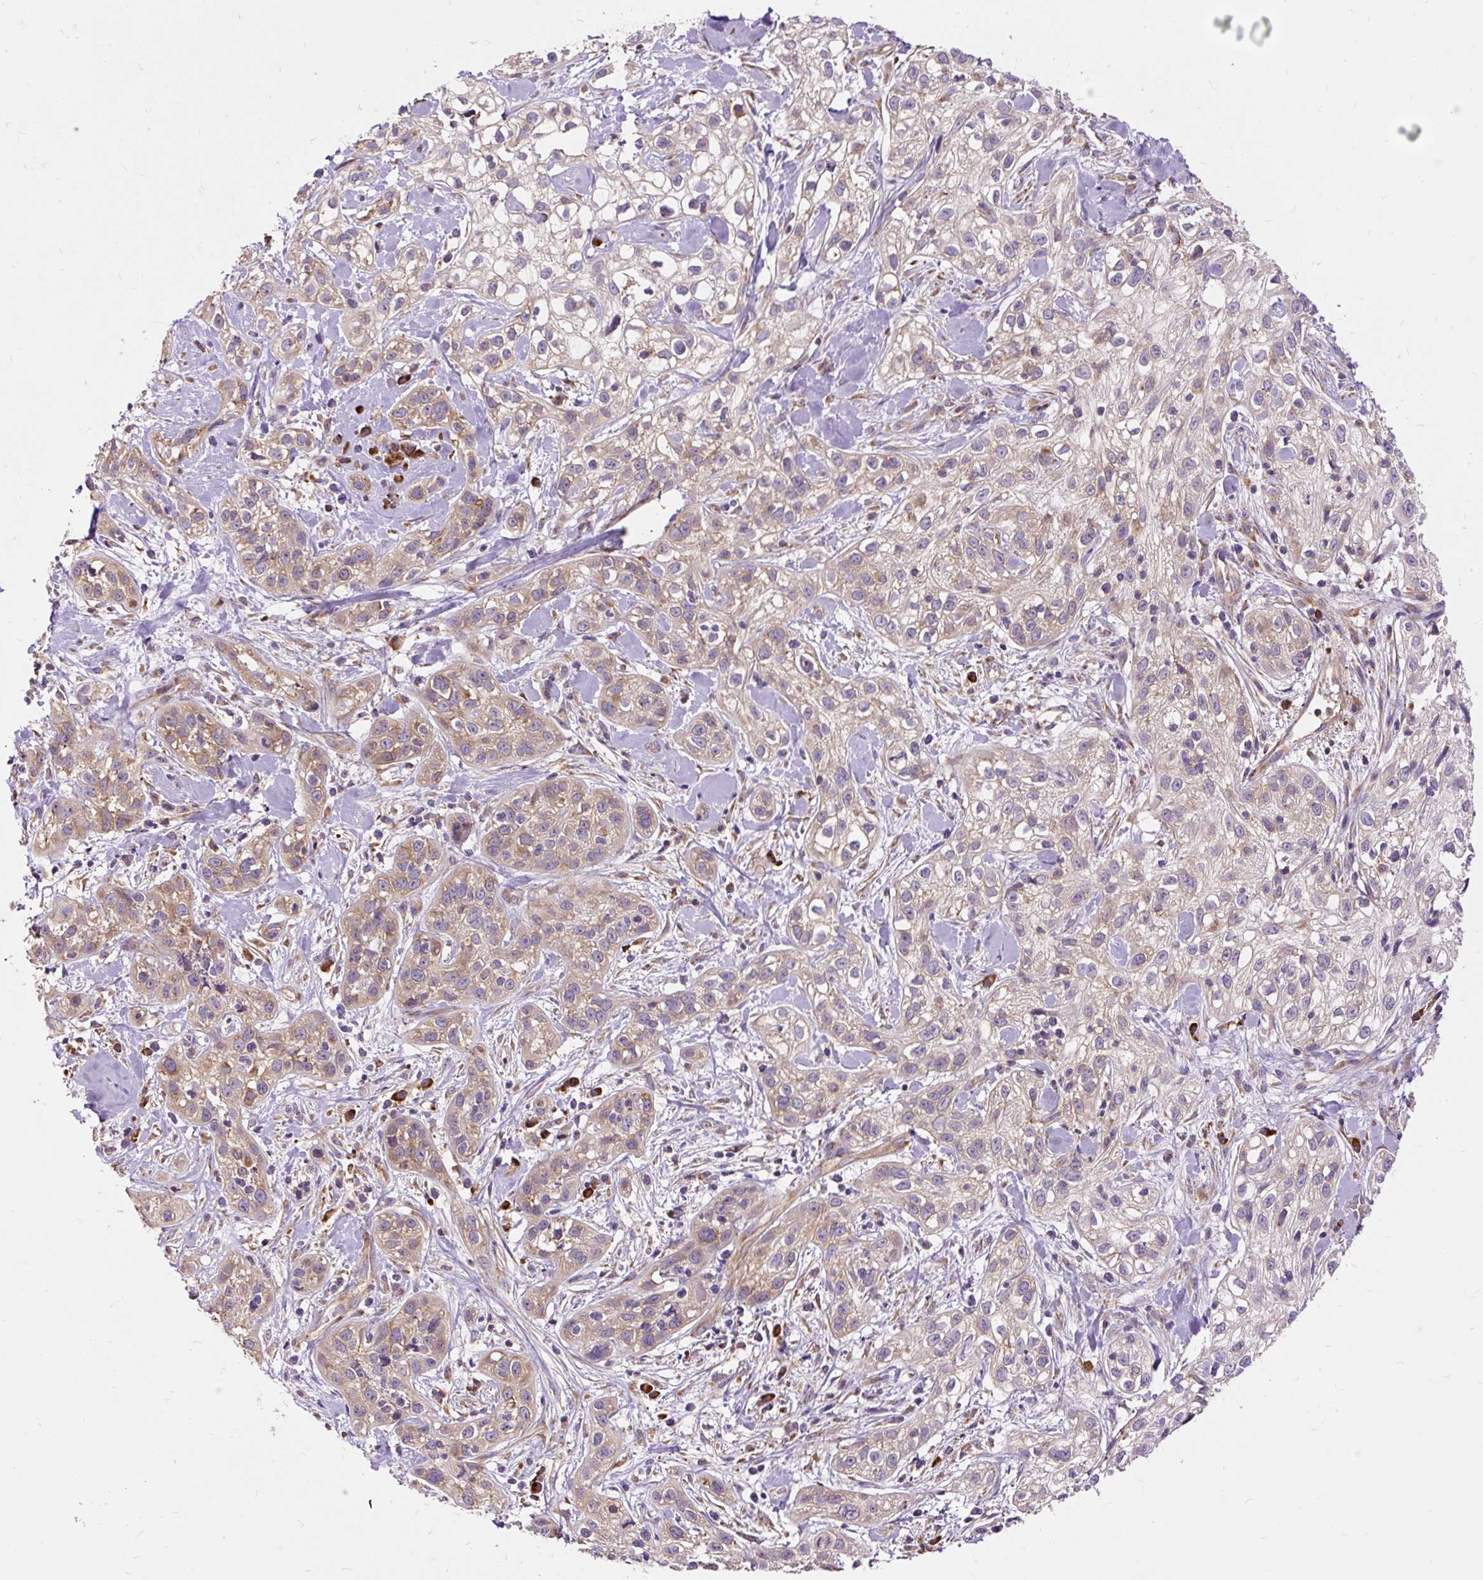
{"staining": {"intensity": "weak", "quantity": "25%-75%", "location": "cytoplasmic/membranous"}, "tissue": "skin cancer", "cell_type": "Tumor cells", "image_type": "cancer", "snomed": [{"axis": "morphology", "description": "Squamous cell carcinoma, NOS"}, {"axis": "topography", "description": "Skin"}], "caption": "Human skin squamous cell carcinoma stained with a protein marker exhibits weak staining in tumor cells.", "gene": "RPS5", "patient": {"sex": "male", "age": 82}}